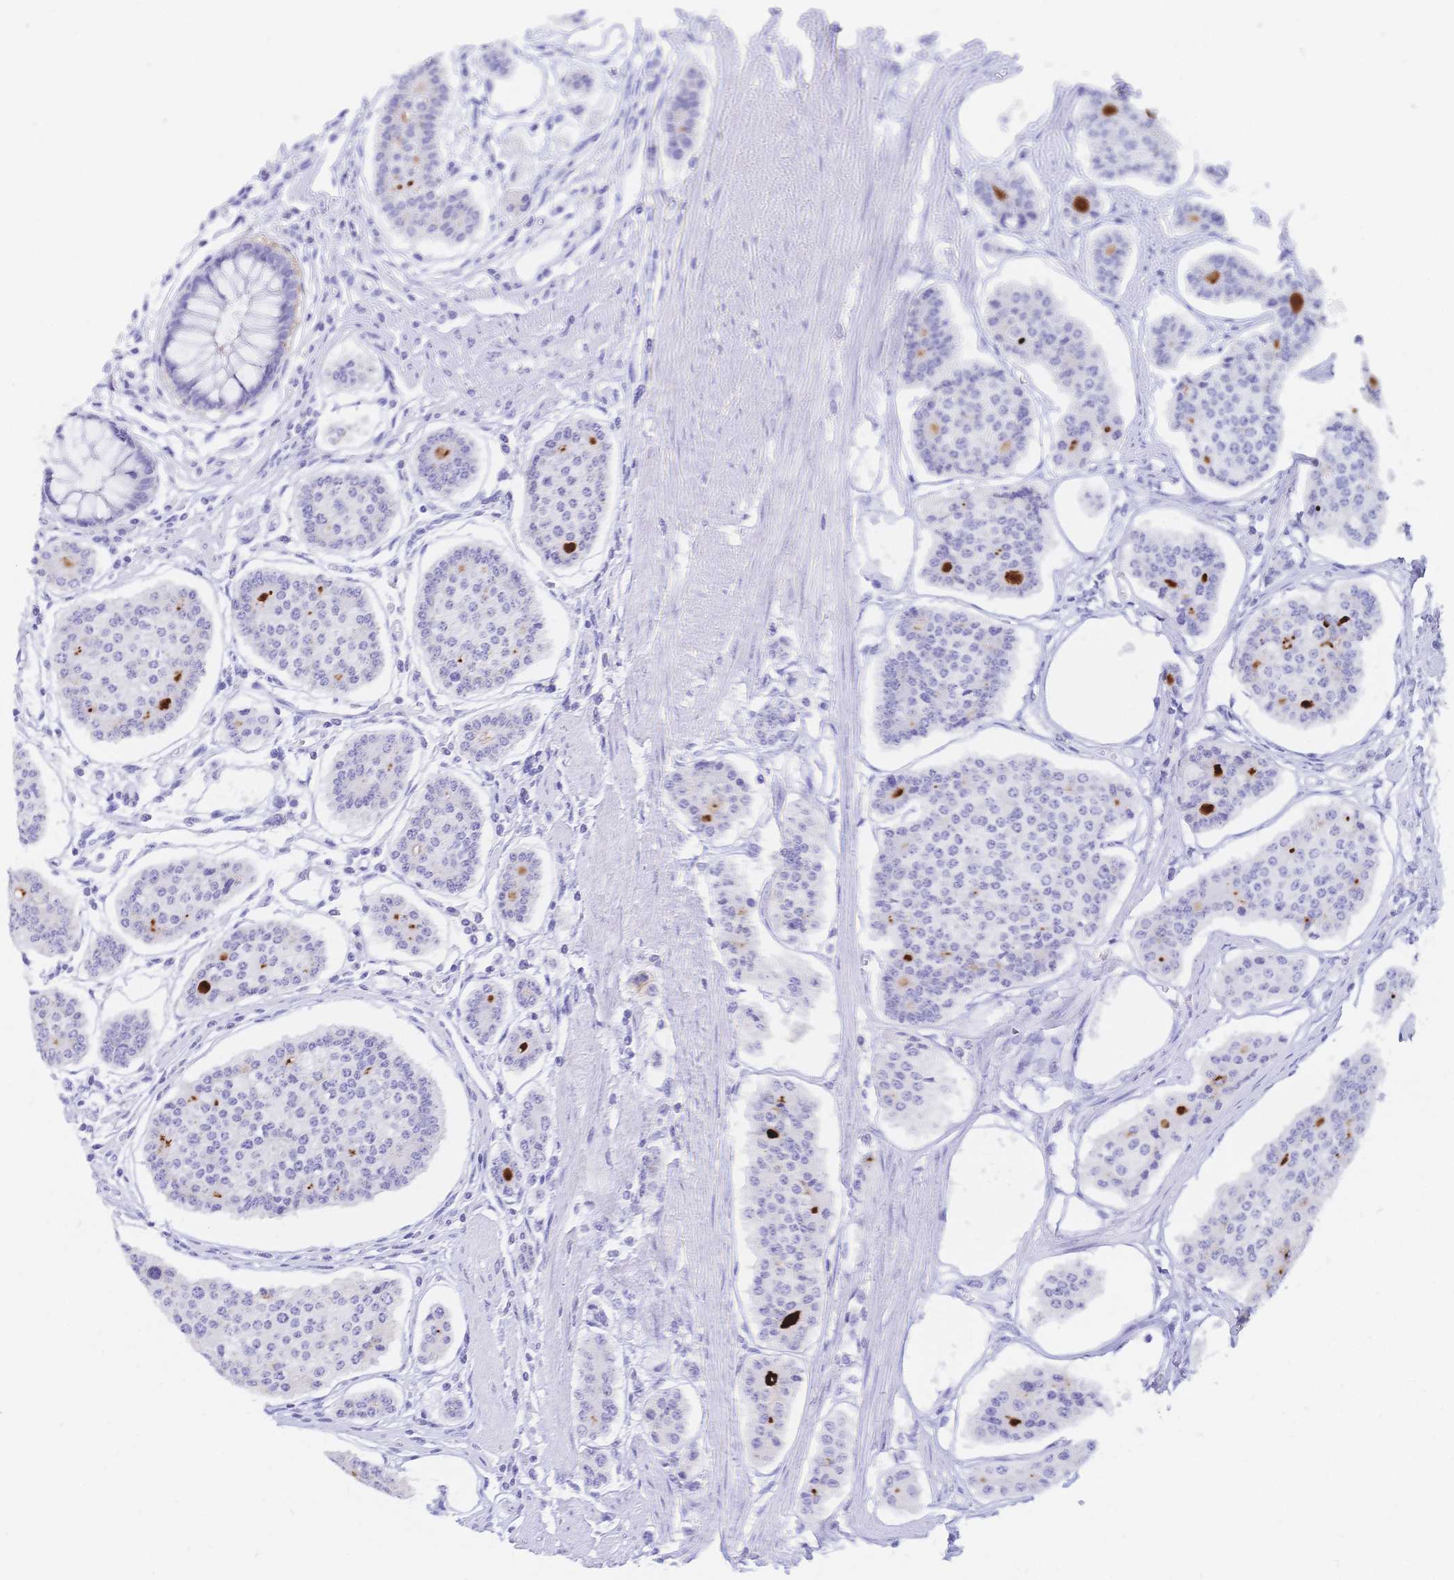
{"staining": {"intensity": "negative", "quantity": "none", "location": "none"}, "tissue": "carcinoid", "cell_type": "Tumor cells", "image_type": "cancer", "snomed": [{"axis": "morphology", "description": "Carcinoid, malignant, NOS"}, {"axis": "topography", "description": "Small intestine"}], "caption": "Protein analysis of malignant carcinoid shows no significant positivity in tumor cells.", "gene": "MEP1B", "patient": {"sex": "female", "age": 65}}